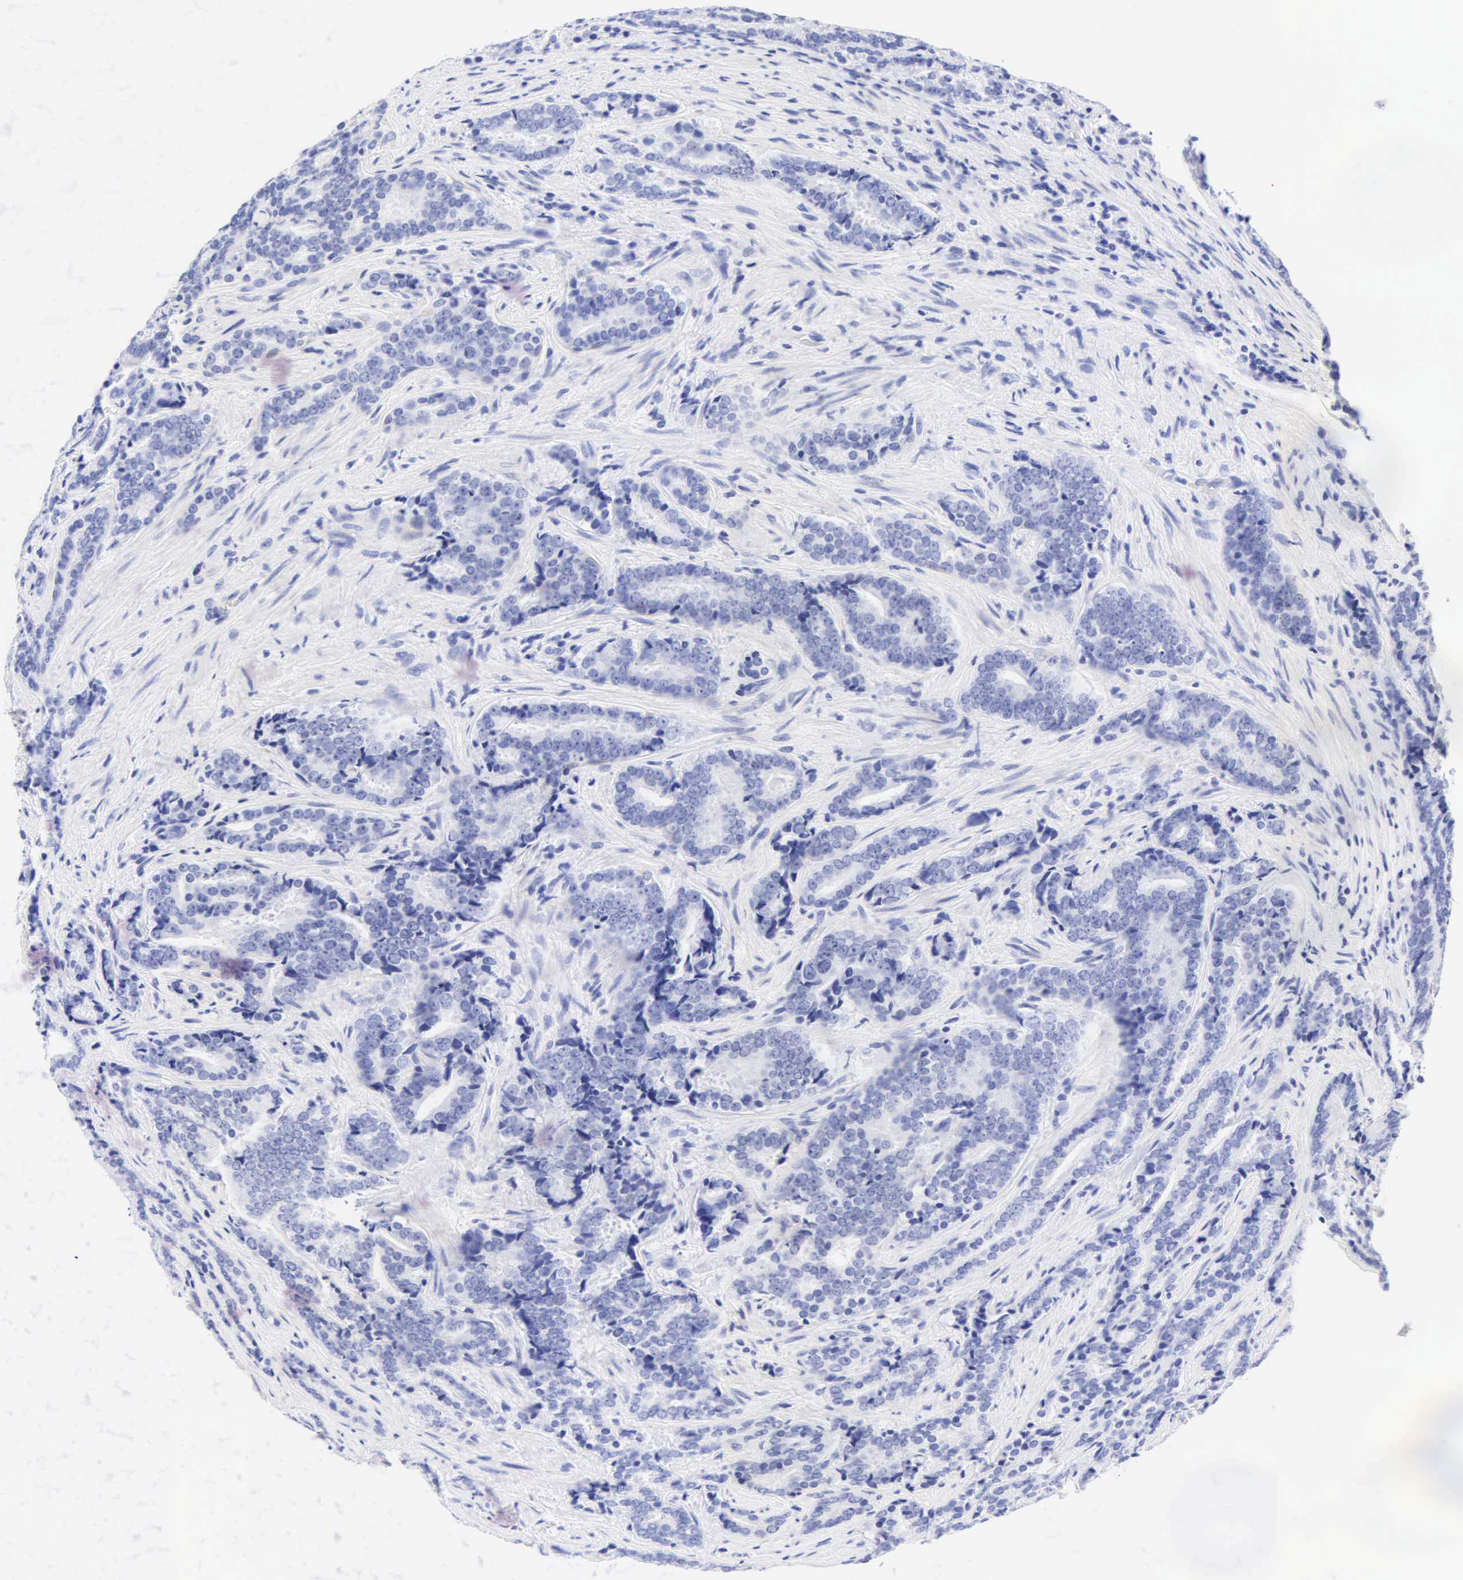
{"staining": {"intensity": "negative", "quantity": "none", "location": "none"}, "tissue": "prostate cancer", "cell_type": "Tumor cells", "image_type": "cancer", "snomed": [{"axis": "morphology", "description": "Adenocarcinoma, Medium grade"}, {"axis": "topography", "description": "Prostate"}], "caption": "The image exhibits no significant expression in tumor cells of prostate adenocarcinoma (medium-grade).", "gene": "KRT20", "patient": {"sex": "male", "age": 65}}